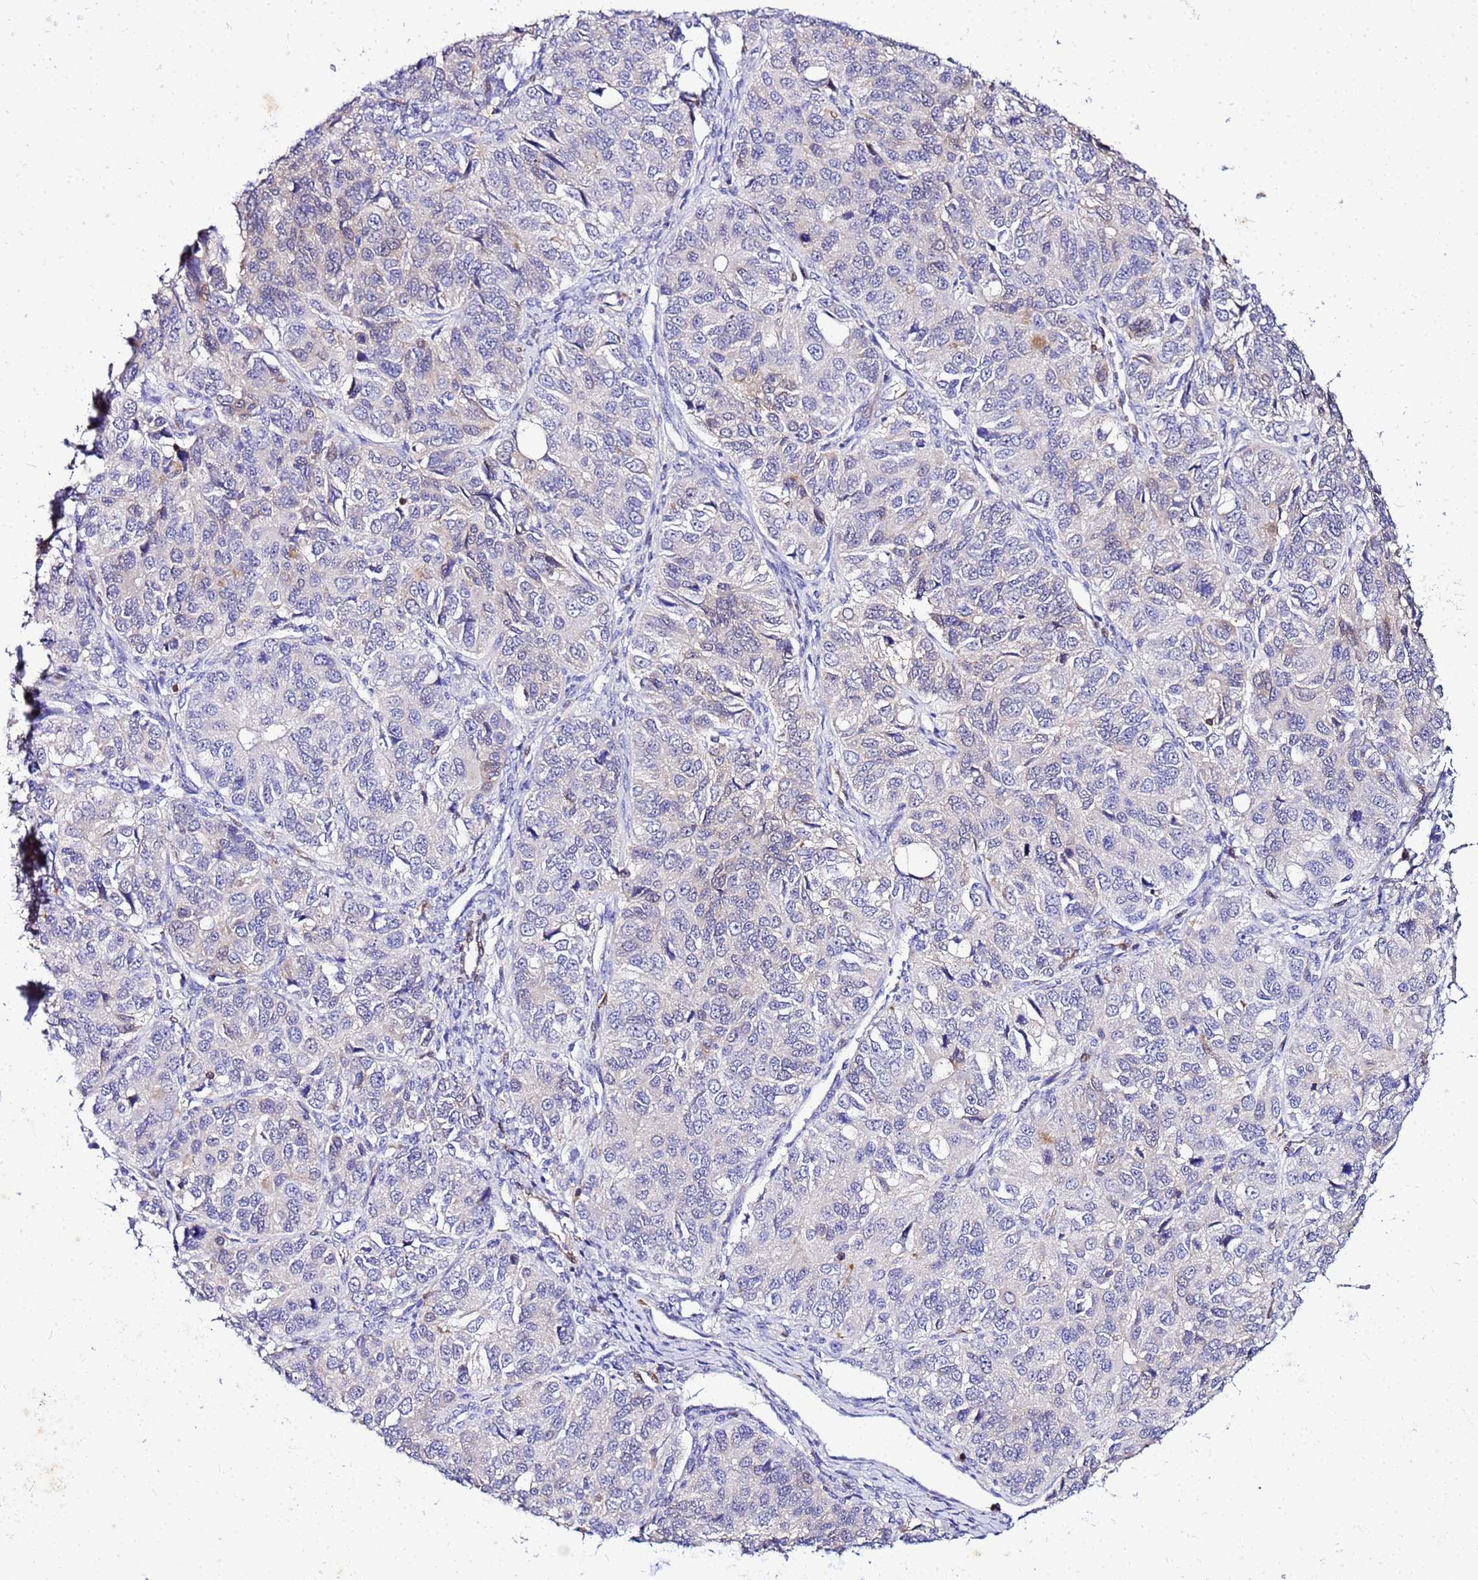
{"staining": {"intensity": "negative", "quantity": "none", "location": "none"}, "tissue": "ovarian cancer", "cell_type": "Tumor cells", "image_type": "cancer", "snomed": [{"axis": "morphology", "description": "Carcinoma, endometroid"}, {"axis": "topography", "description": "Ovary"}], "caption": "Image shows no protein expression in tumor cells of ovarian cancer (endometroid carcinoma) tissue. The staining was performed using DAB (3,3'-diaminobenzidine) to visualize the protein expression in brown, while the nuclei were stained in blue with hematoxylin (Magnification: 20x).", "gene": "DBNDD2", "patient": {"sex": "female", "age": 51}}